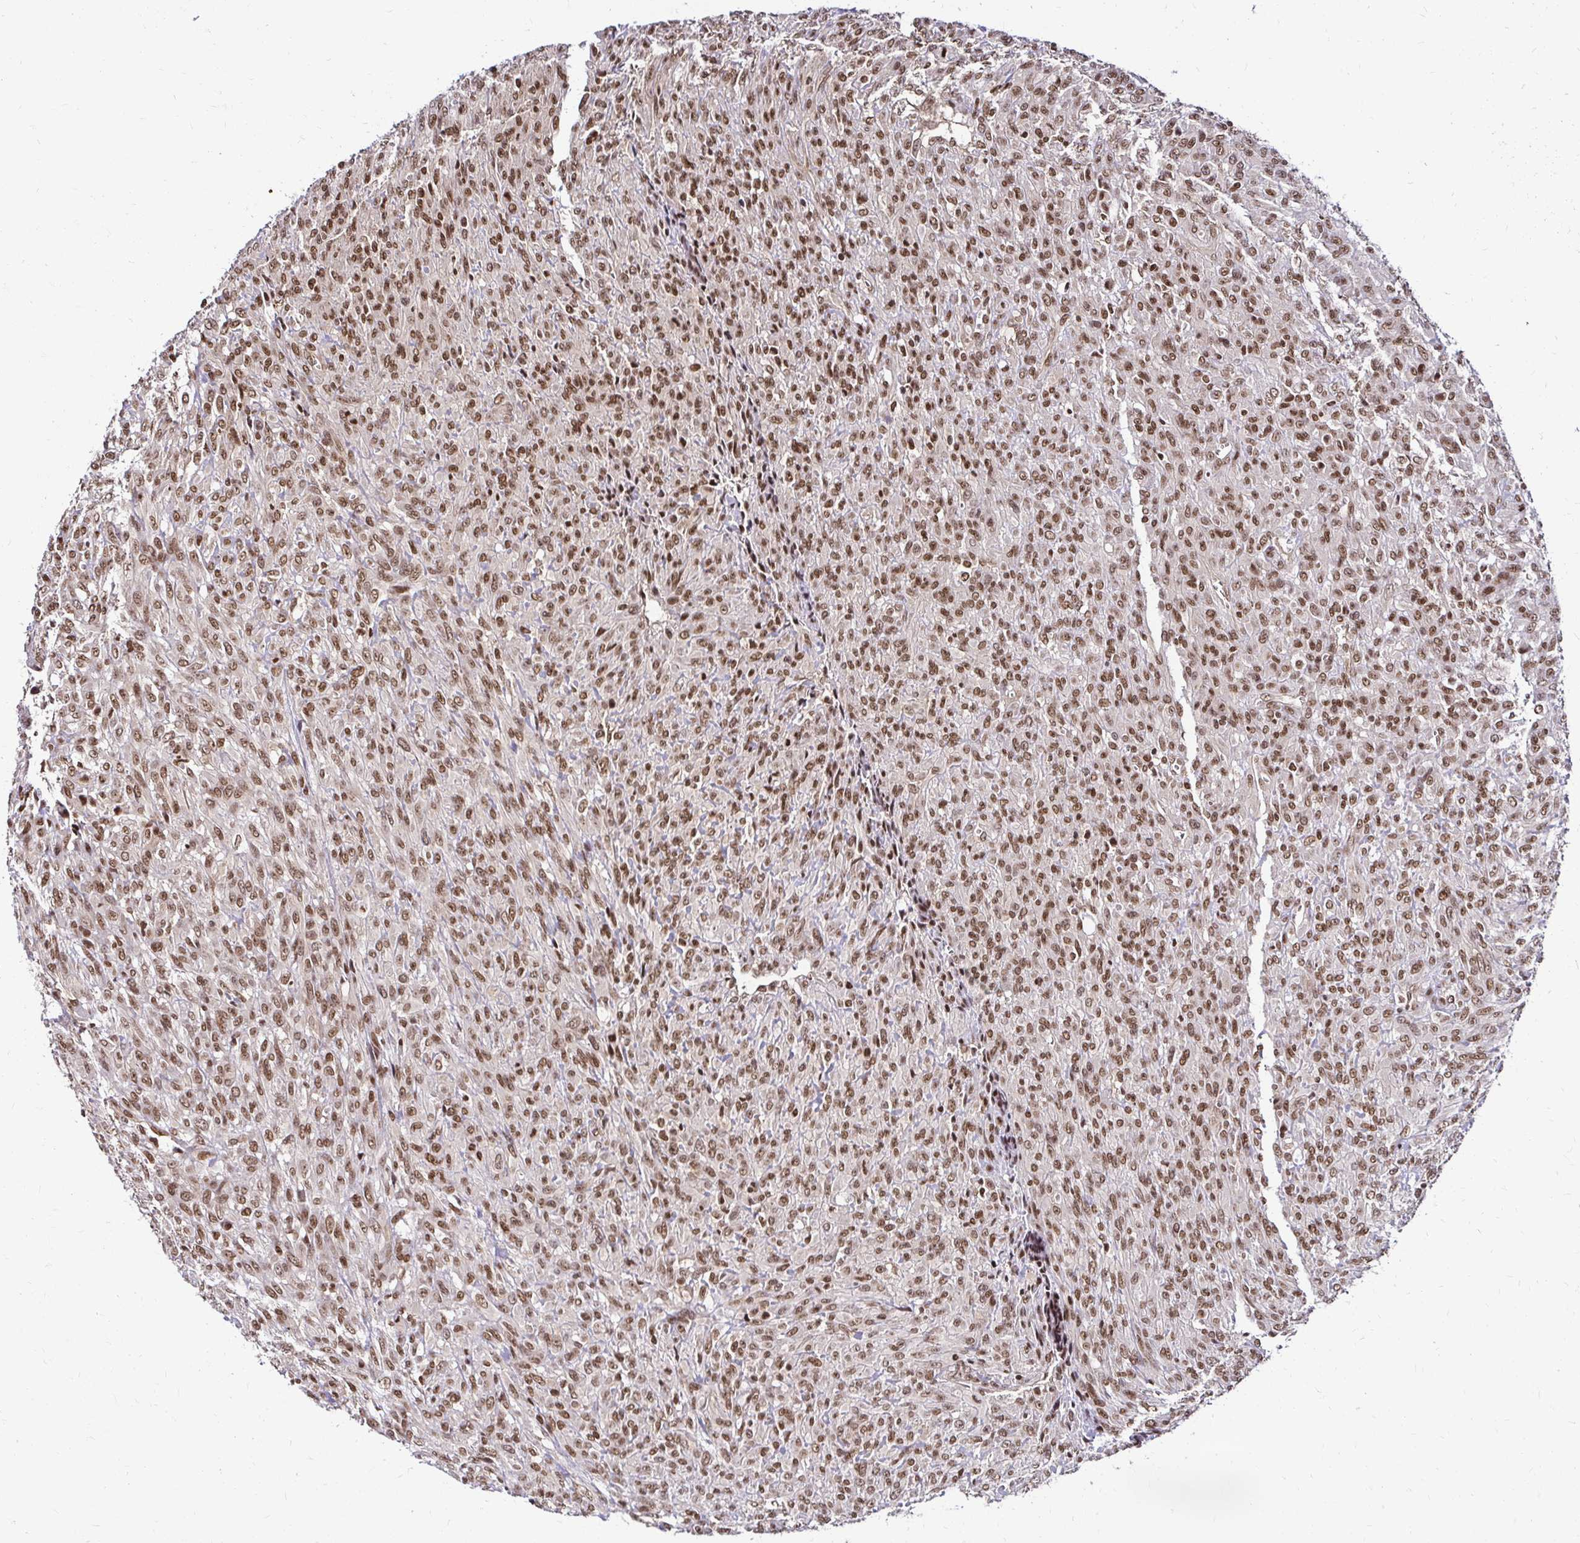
{"staining": {"intensity": "moderate", "quantity": ">75%", "location": "nuclear"}, "tissue": "renal cancer", "cell_type": "Tumor cells", "image_type": "cancer", "snomed": [{"axis": "morphology", "description": "Adenocarcinoma, NOS"}, {"axis": "topography", "description": "Kidney"}], "caption": "Renal adenocarcinoma stained for a protein demonstrates moderate nuclear positivity in tumor cells.", "gene": "GLYR1", "patient": {"sex": "male", "age": 58}}